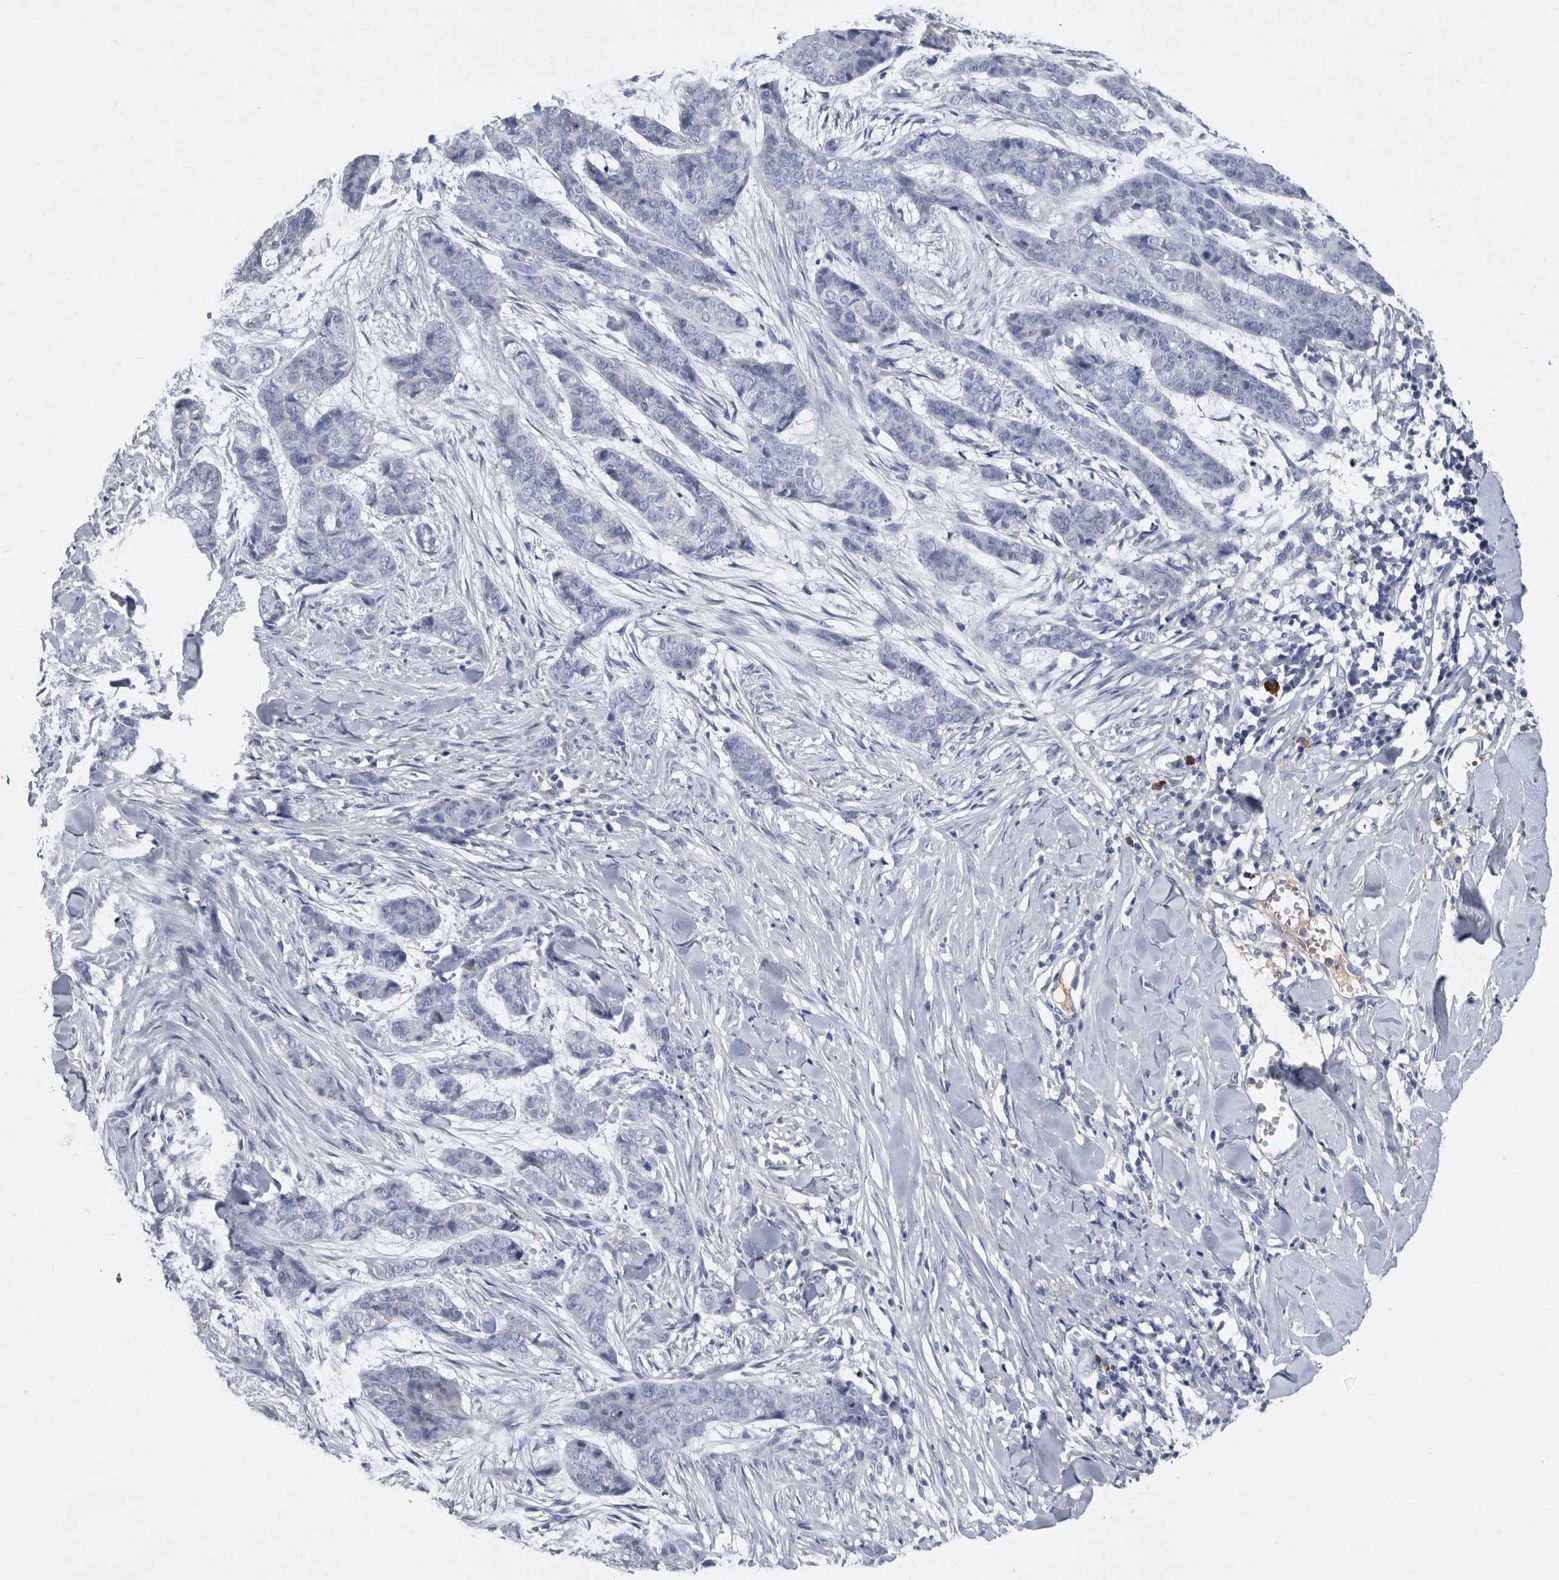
{"staining": {"intensity": "negative", "quantity": "none", "location": "none"}, "tissue": "skin cancer", "cell_type": "Tumor cells", "image_type": "cancer", "snomed": [{"axis": "morphology", "description": "Basal cell carcinoma"}, {"axis": "topography", "description": "Skin"}], "caption": "Immunohistochemistry (IHC) photomicrograph of neoplastic tissue: skin cancer stained with DAB displays no significant protein staining in tumor cells.", "gene": "BTBD6", "patient": {"sex": "female", "age": 64}}